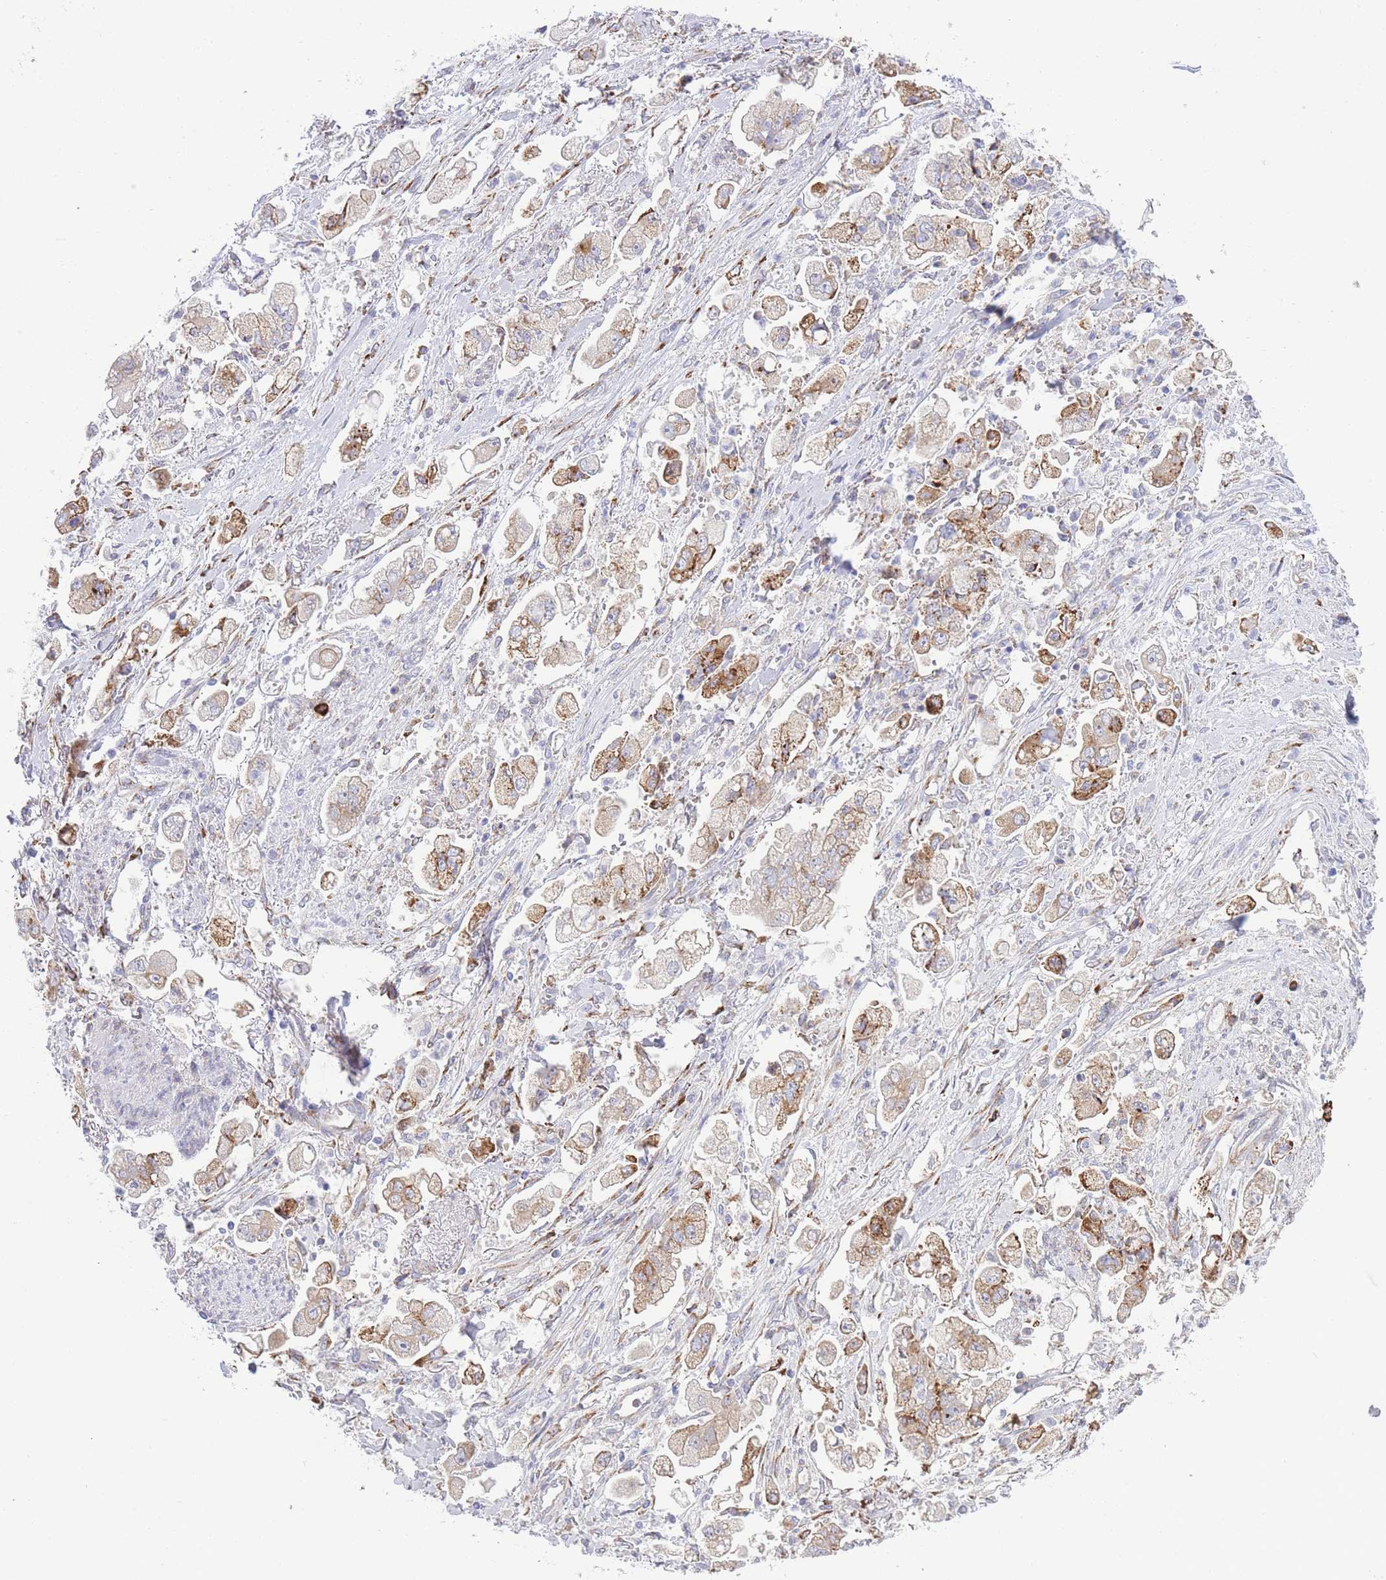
{"staining": {"intensity": "moderate", "quantity": ">75%", "location": "cytoplasmic/membranous"}, "tissue": "stomach cancer", "cell_type": "Tumor cells", "image_type": "cancer", "snomed": [{"axis": "morphology", "description": "Adenocarcinoma, NOS"}, {"axis": "topography", "description": "Stomach"}], "caption": "The photomicrograph displays immunohistochemical staining of stomach cancer. There is moderate cytoplasmic/membranous positivity is present in approximately >75% of tumor cells.", "gene": "ZNF510", "patient": {"sex": "male", "age": 62}}